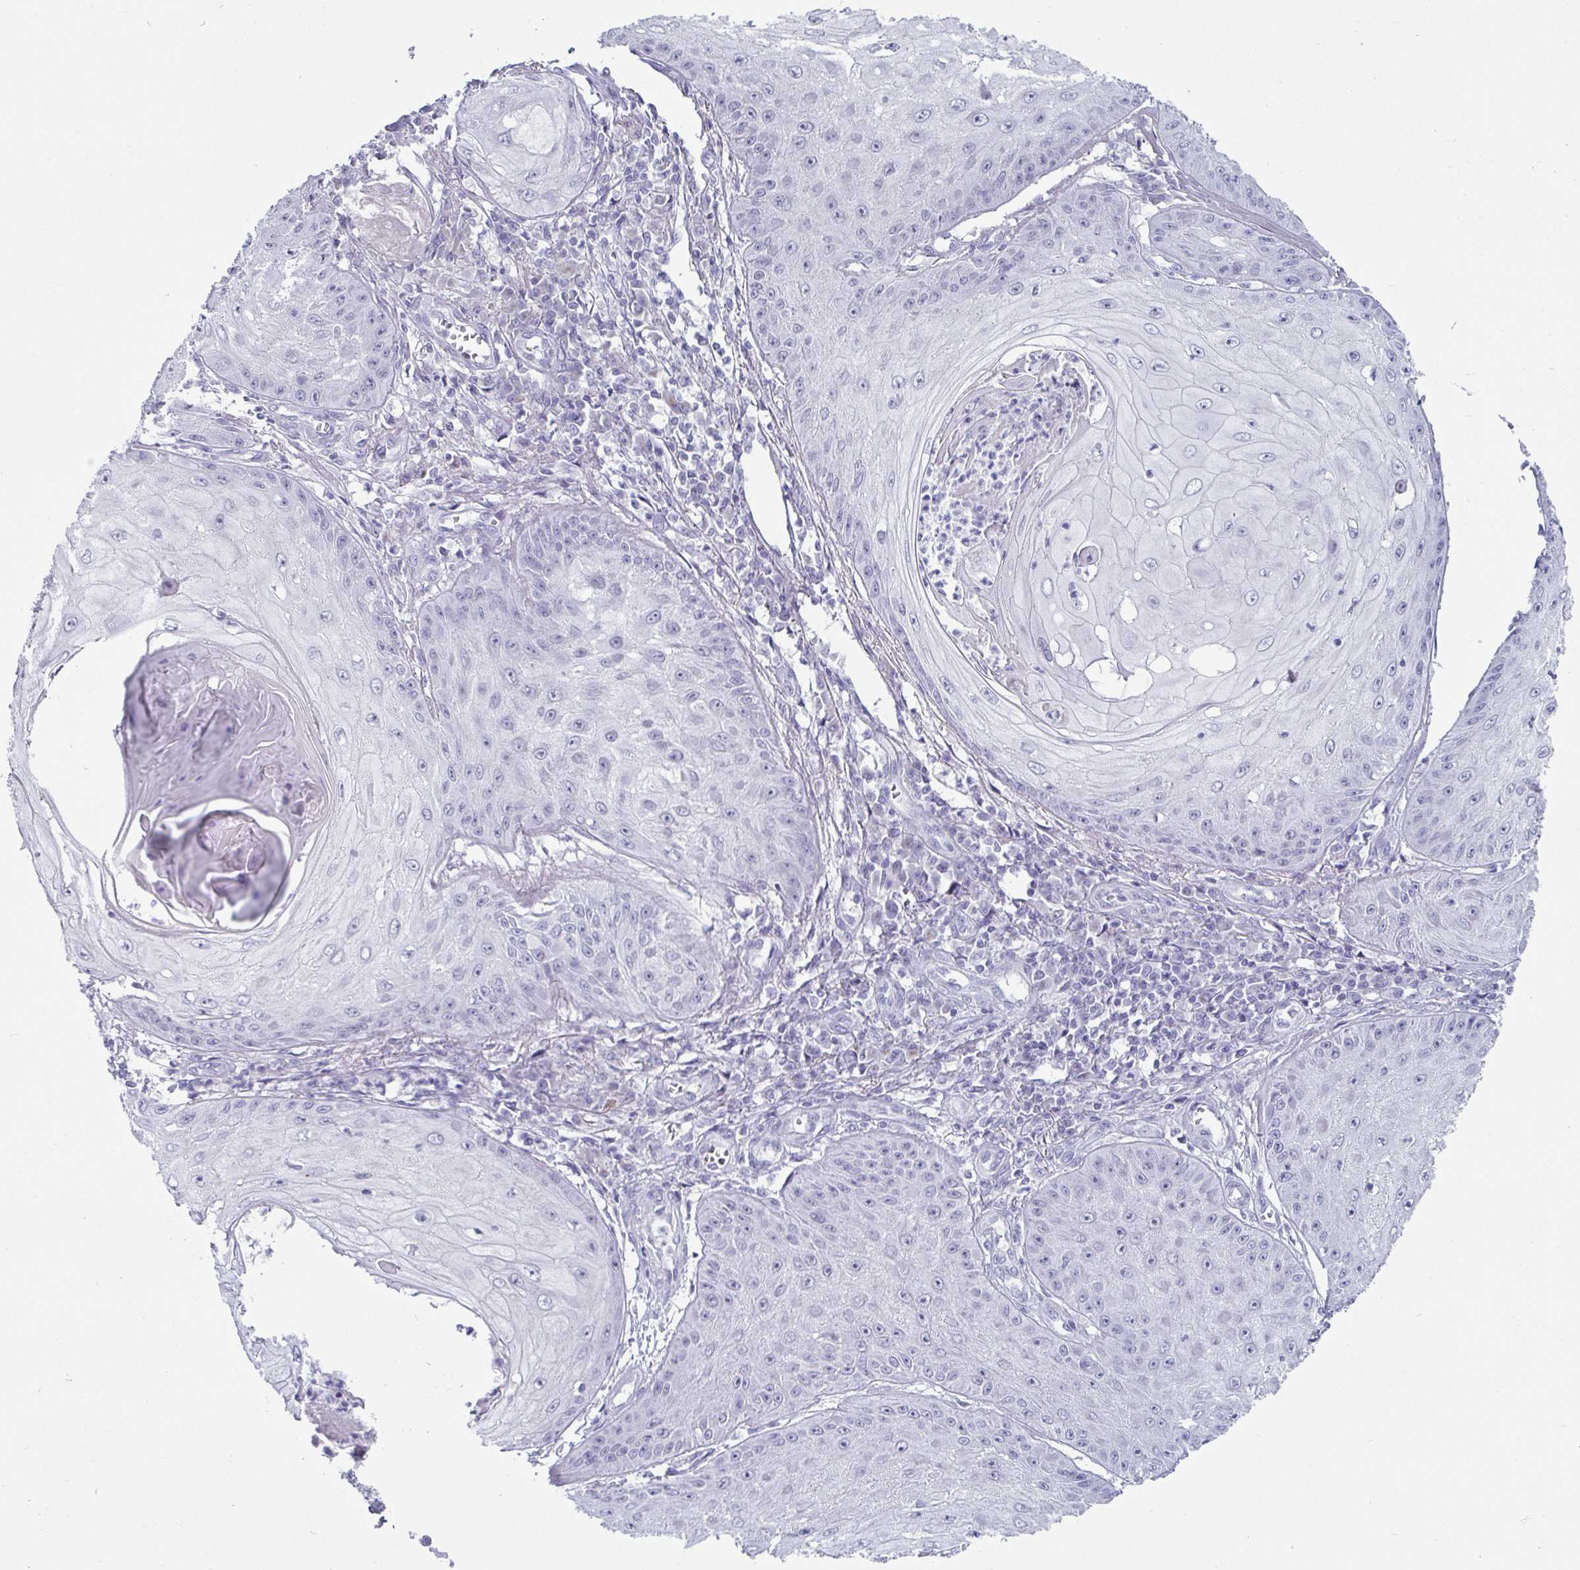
{"staining": {"intensity": "negative", "quantity": "none", "location": "none"}, "tissue": "skin cancer", "cell_type": "Tumor cells", "image_type": "cancer", "snomed": [{"axis": "morphology", "description": "Squamous cell carcinoma, NOS"}, {"axis": "topography", "description": "Skin"}], "caption": "A photomicrograph of squamous cell carcinoma (skin) stained for a protein demonstrates no brown staining in tumor cells.", "gene": "VSIG10L", "patient": {"sex": "male", "age": 70}}